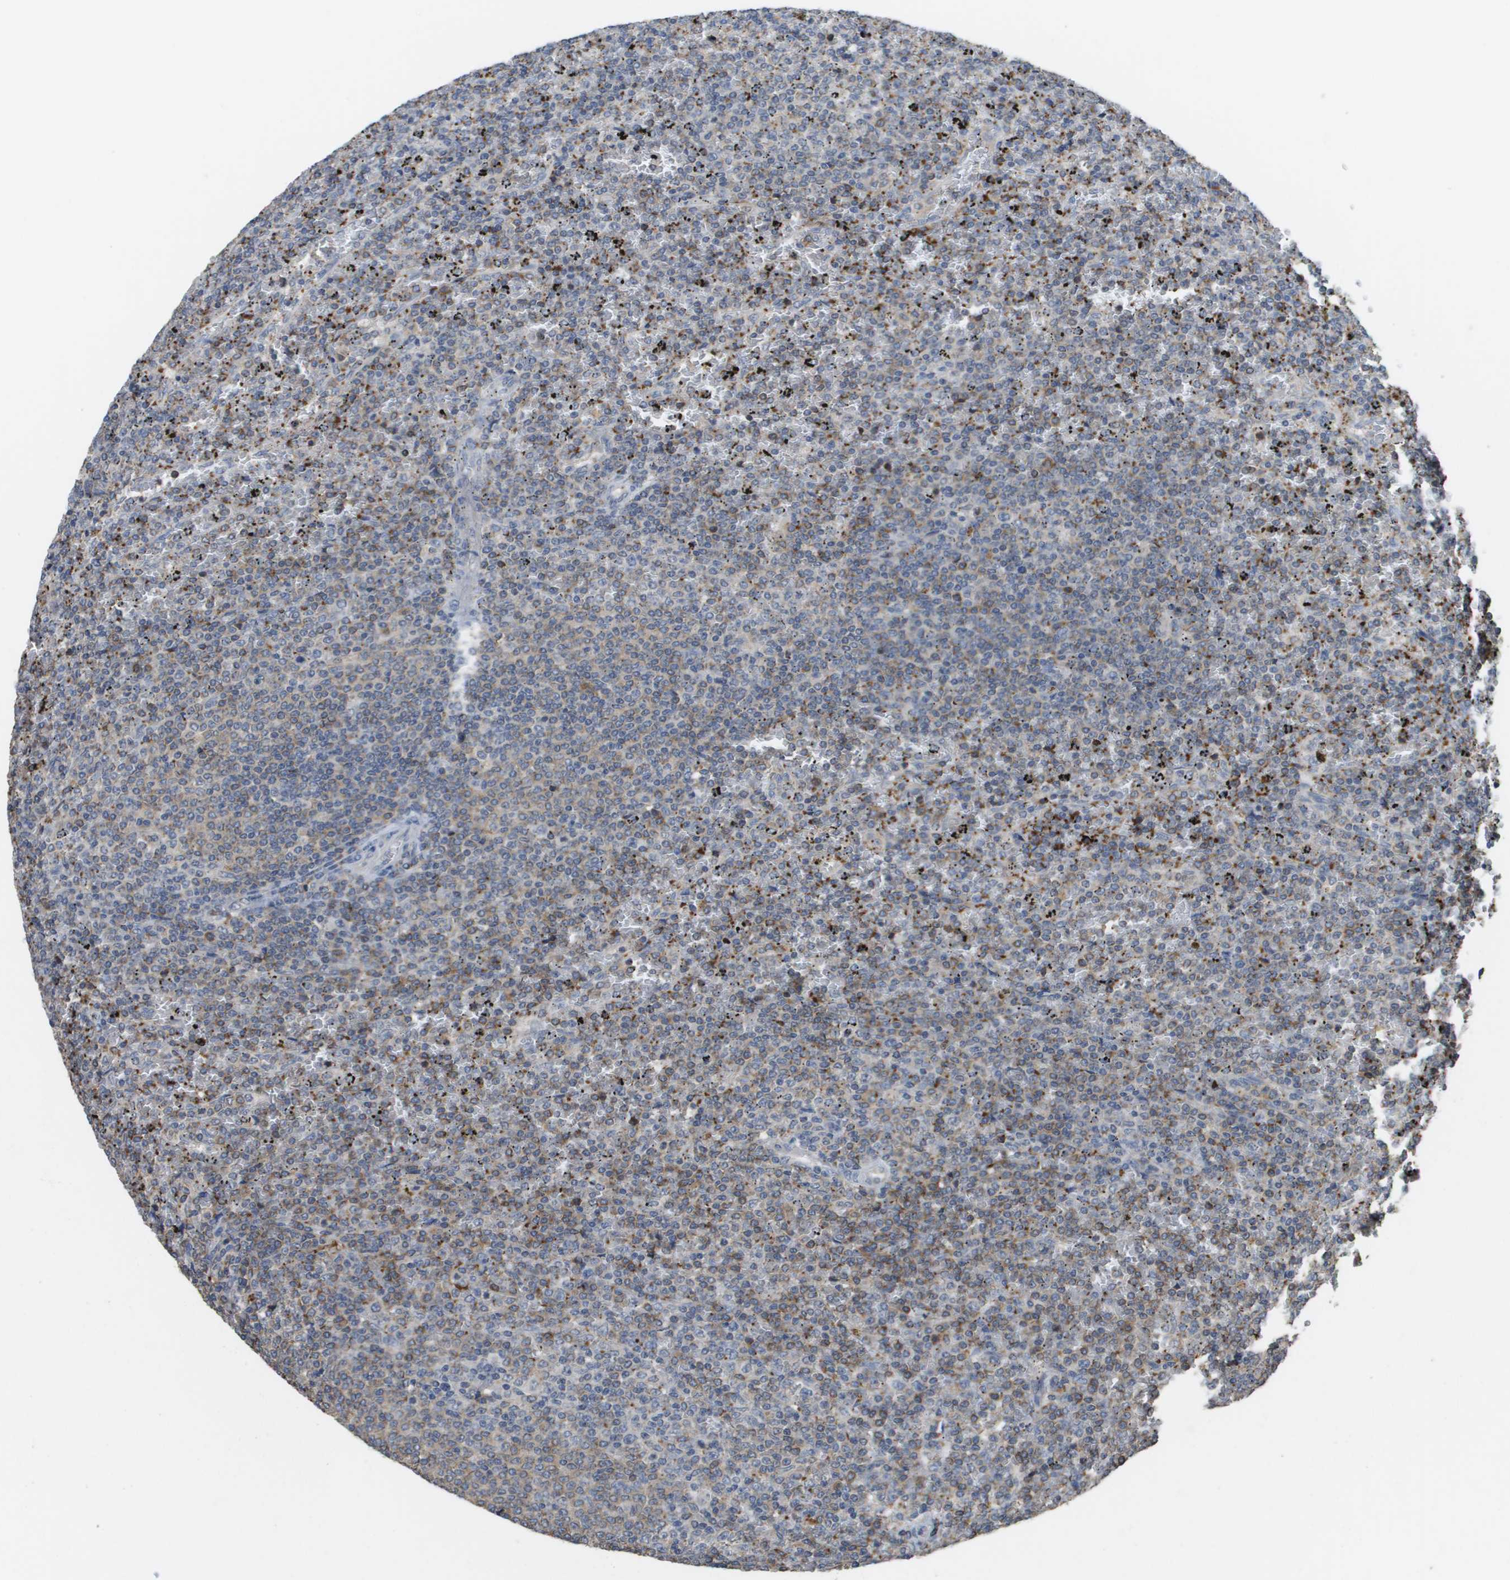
{"staining": {"intensity": "moderate", "quantity": "25%-75%", "location": "cytoplasmic/membranous"}, "tissue": "lymphoma", "cell_type": "Tumor cells", "image_type": "cancer", "snomed": [{"axis": "morphology", "description": "Malignant lymphoma, non-Hodgkin's type, Low grade"}, {"axis": "topography", "description": "Spleen"}], "caption": "The immunohistochemical stain shows moderate cytoplasmic/membranous staining in tumor cells of lymphoma tissue. (Stains: DAB (3,3'-diaminobenzidine) in brown, nuclei in blue, Microscopy: brightfield microscopy at high magnification).", "gene": "RAB27B", "patient": {"sex": "female", "age": 77}}